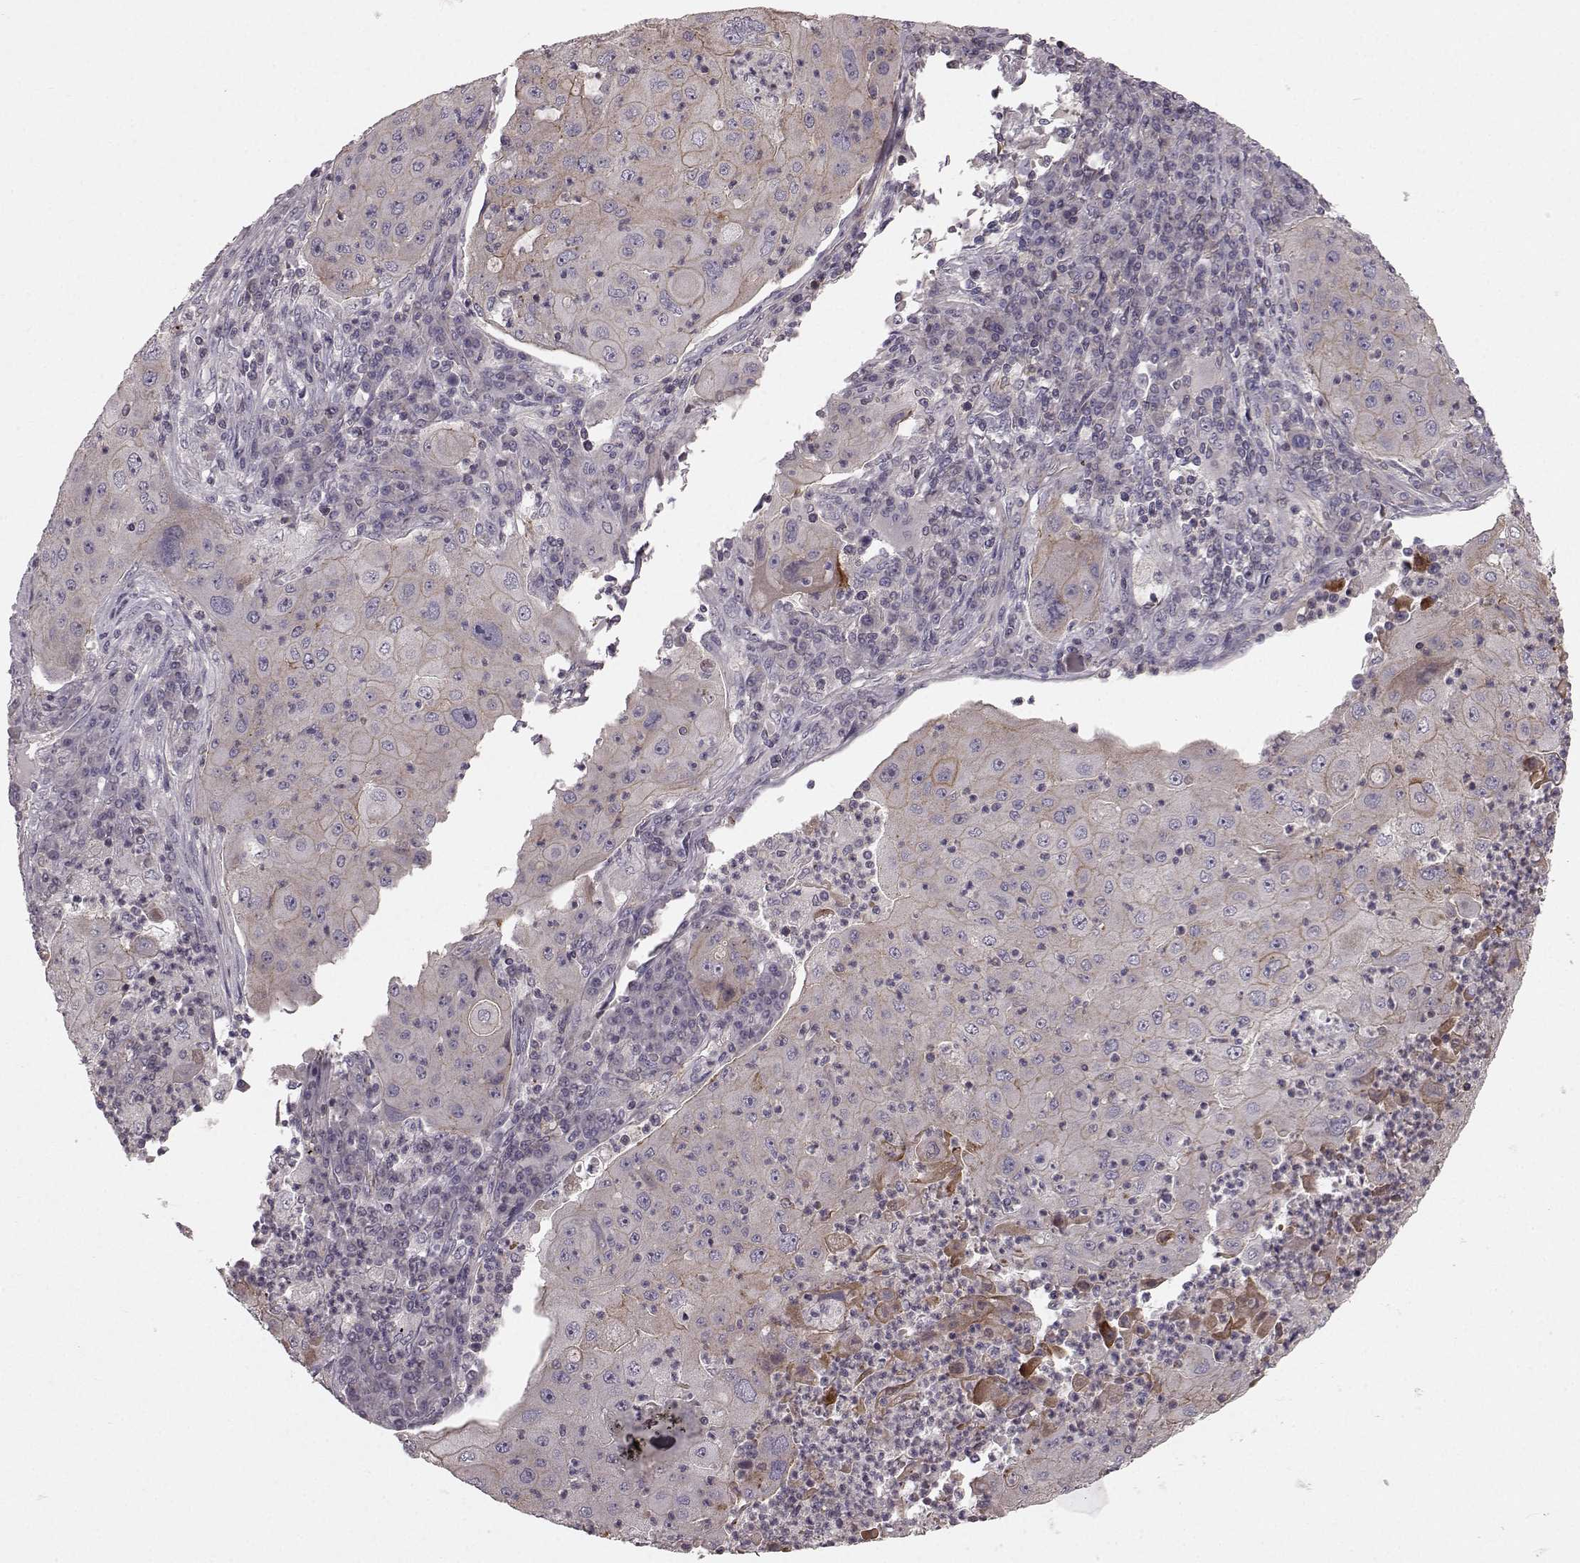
{"staining": {"intensity": "negative", "quantity": "none", "location": "none"}, "tissue": "lung cancer", "cell_type": "Tumor cells", "image_type": "cancer", "snomed": [{"axis": "morphology", "description": "Squamous cell carcinoma, NOS"}, {"axis": "topography", "description": "Lung"}], "caption": "Human lung cancer (squamous cell carcinoma) stained for a protein using IHC demonstrates no staining in tumor cells.", "gene": "SLC22A18", "patient": {"sex": "female", "age": 59}}